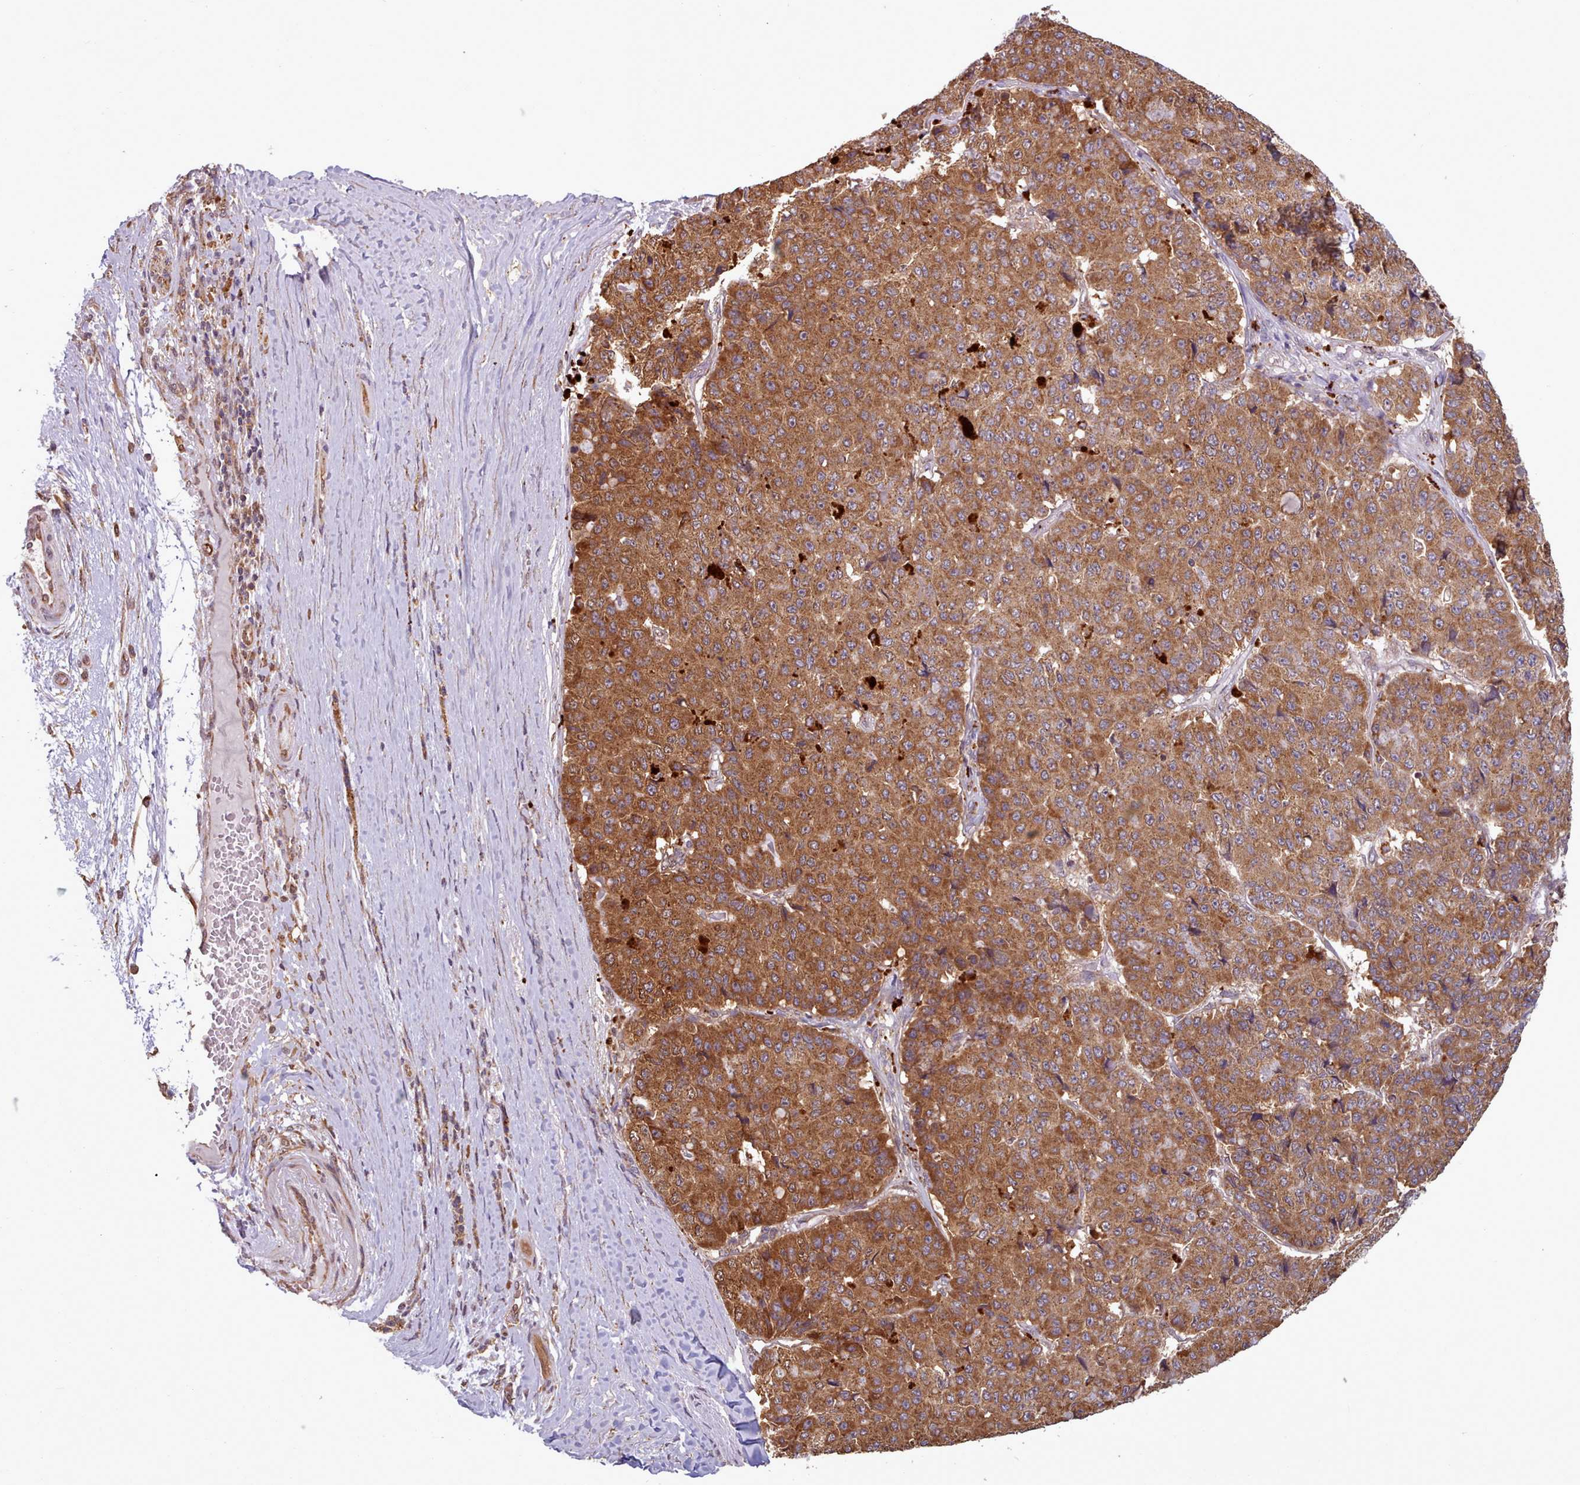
{"staining": {"intensity": "moderate", "quantity": ">75%", "location": "cytoplasmic/membranous"}, "tissue": "pancreatic cancer", "cell_type": "Tumor cells", "image_type": "cancer", "snomed": [{"axis": "morphology", "description": "Adenocarcinoma, NOS"}, {"axis": "topography", "description": "Pancreas"}], "caption": "Pancreatic cancer (adenocarcinoma) stained with DAB immunohistochemistry (IHC) reveals medium levels of moderate cytoplasmic/membranous expression in approximately >75% of tumor cells.", "gene": "CRYBG1", "patient": {"sex": "male", "age": 50}}